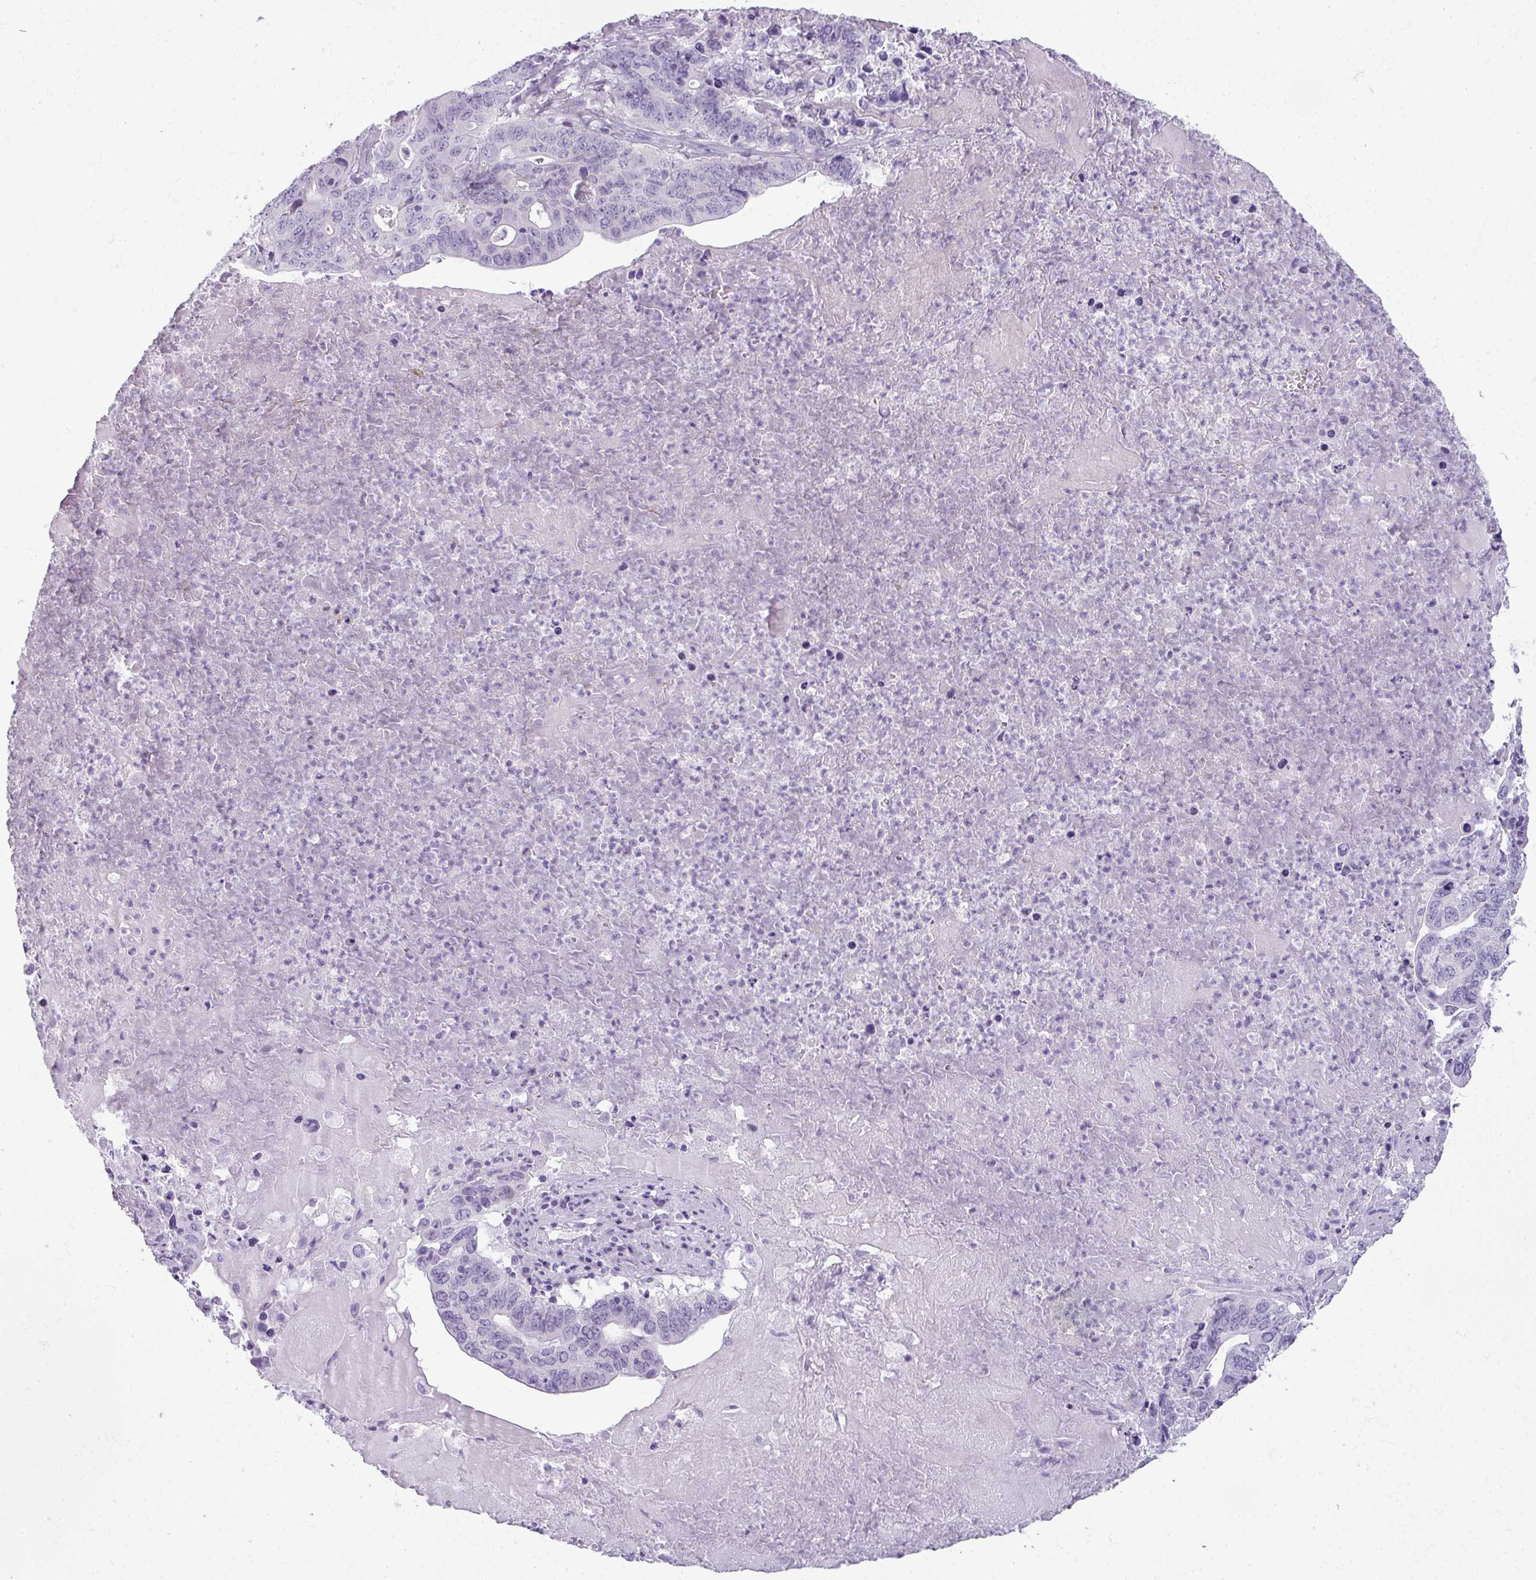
{"staining": {"intensity": "negative", "quantity": "none", "location": "none"}, "tissue": "lung cancer", "cell_type": "Tumor cells", "image_type": "cancer", "snomed": [{"axis": "morphology", "description": "Adenocarcinoma, NOS"}, {"axis": "topography", "description": "Lung"}], "caption": "This image is of lung adenocarcinoma stained with immunohistochemistry to label a protein in brown with the nuclei are counter-stained blue. There is no positivity in tumor cells.", "gene": "RBMY1F", "patient": {"sex": "female", "age": 60}}